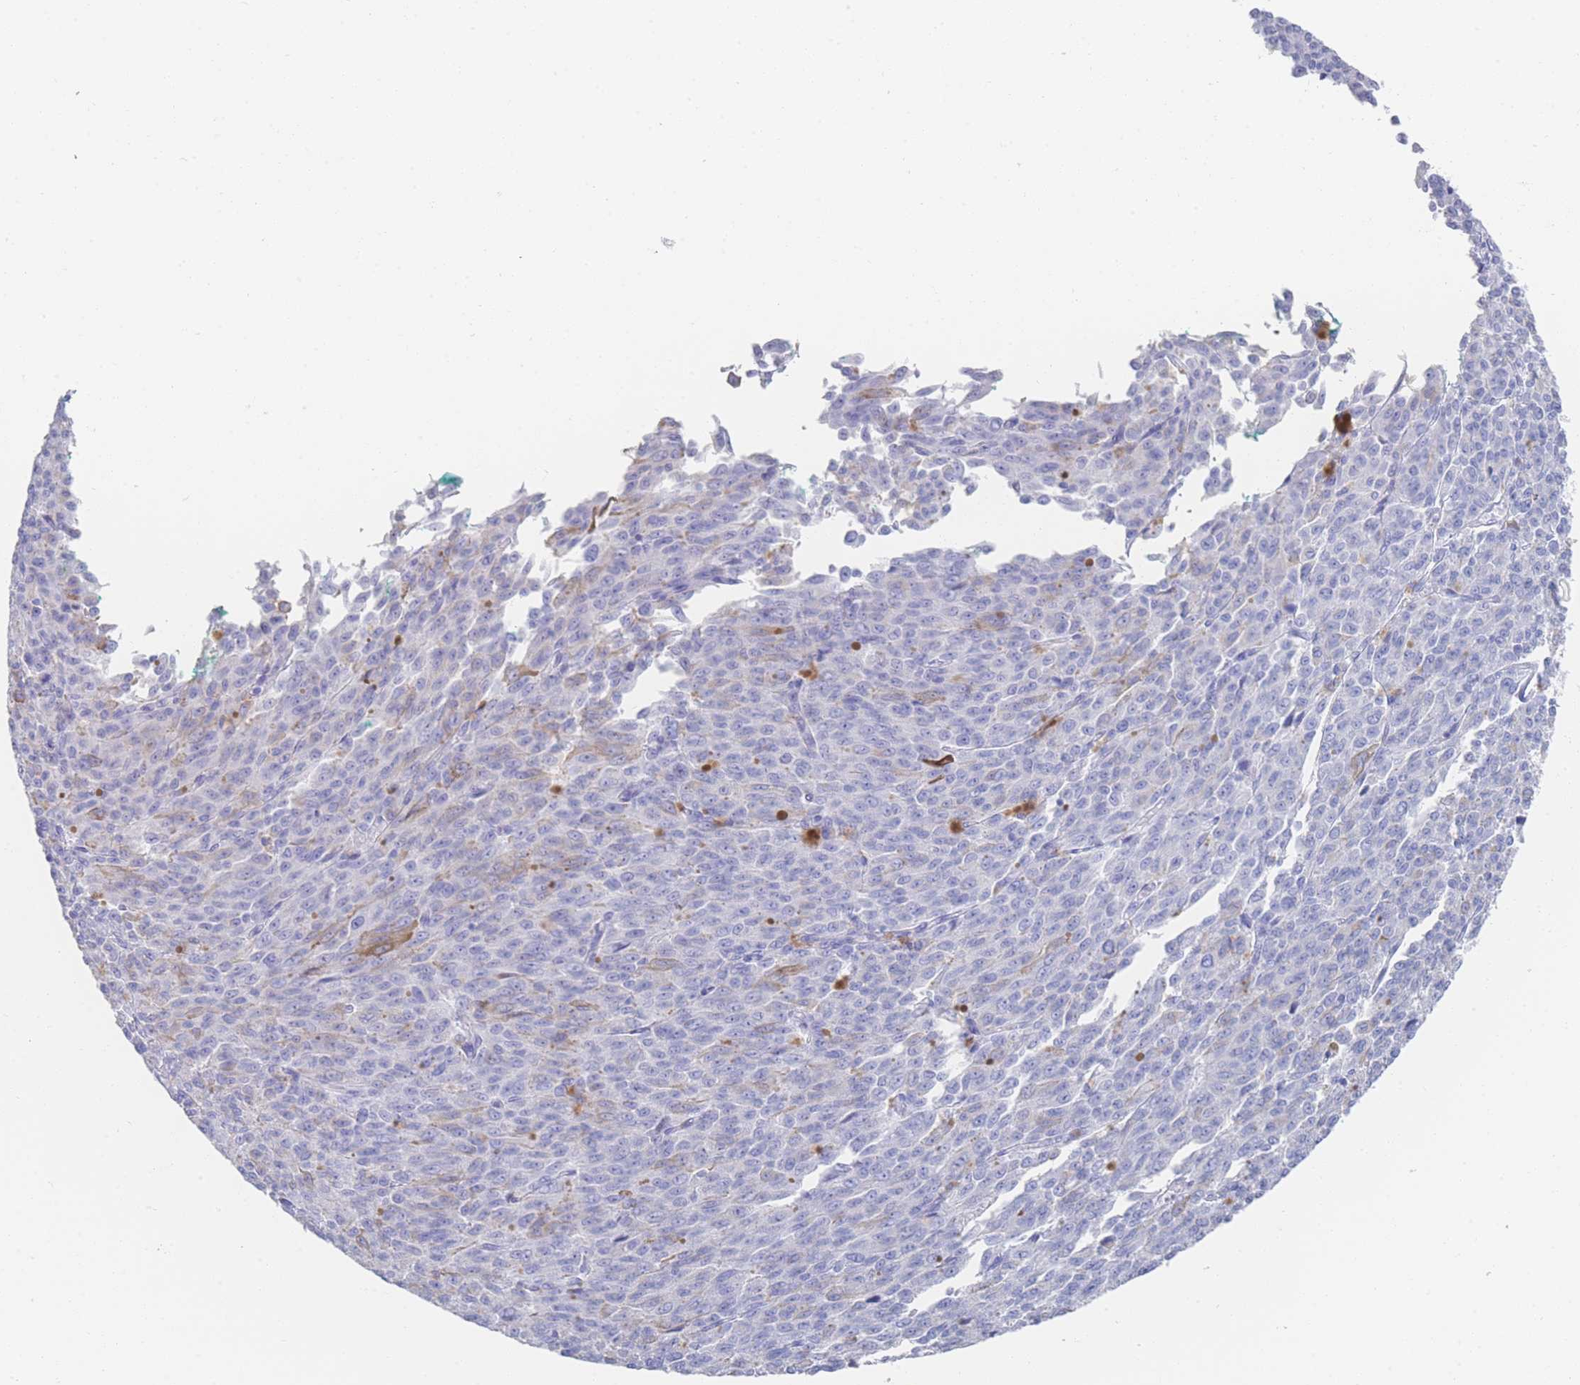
{"staining": {"intensity": "negative", "quantity": "none", "location": "none"}, "tissue": "melanoma", "cell_type": "Tumor cells", "image_type": "cancer", "snomed": [{"axis": "morphology", "description": "Malignant melanoma, NOS"}, {"axis": "topography", "description": "Skin"}], "caption": "This photomicrograph is of melanoma stained with immunohistochemistry (IHC) to label a protein in brown with the nuclei are counter-stained blue. There is no staining in tumor cells. (DAB (3,3'-diaminobenzidine) immunohistochemistry (IHC) visualized using brightfield microscopy, high magnification).", "gene": "LRRC37A", "patient": {"sex": "female", "age": 52}}